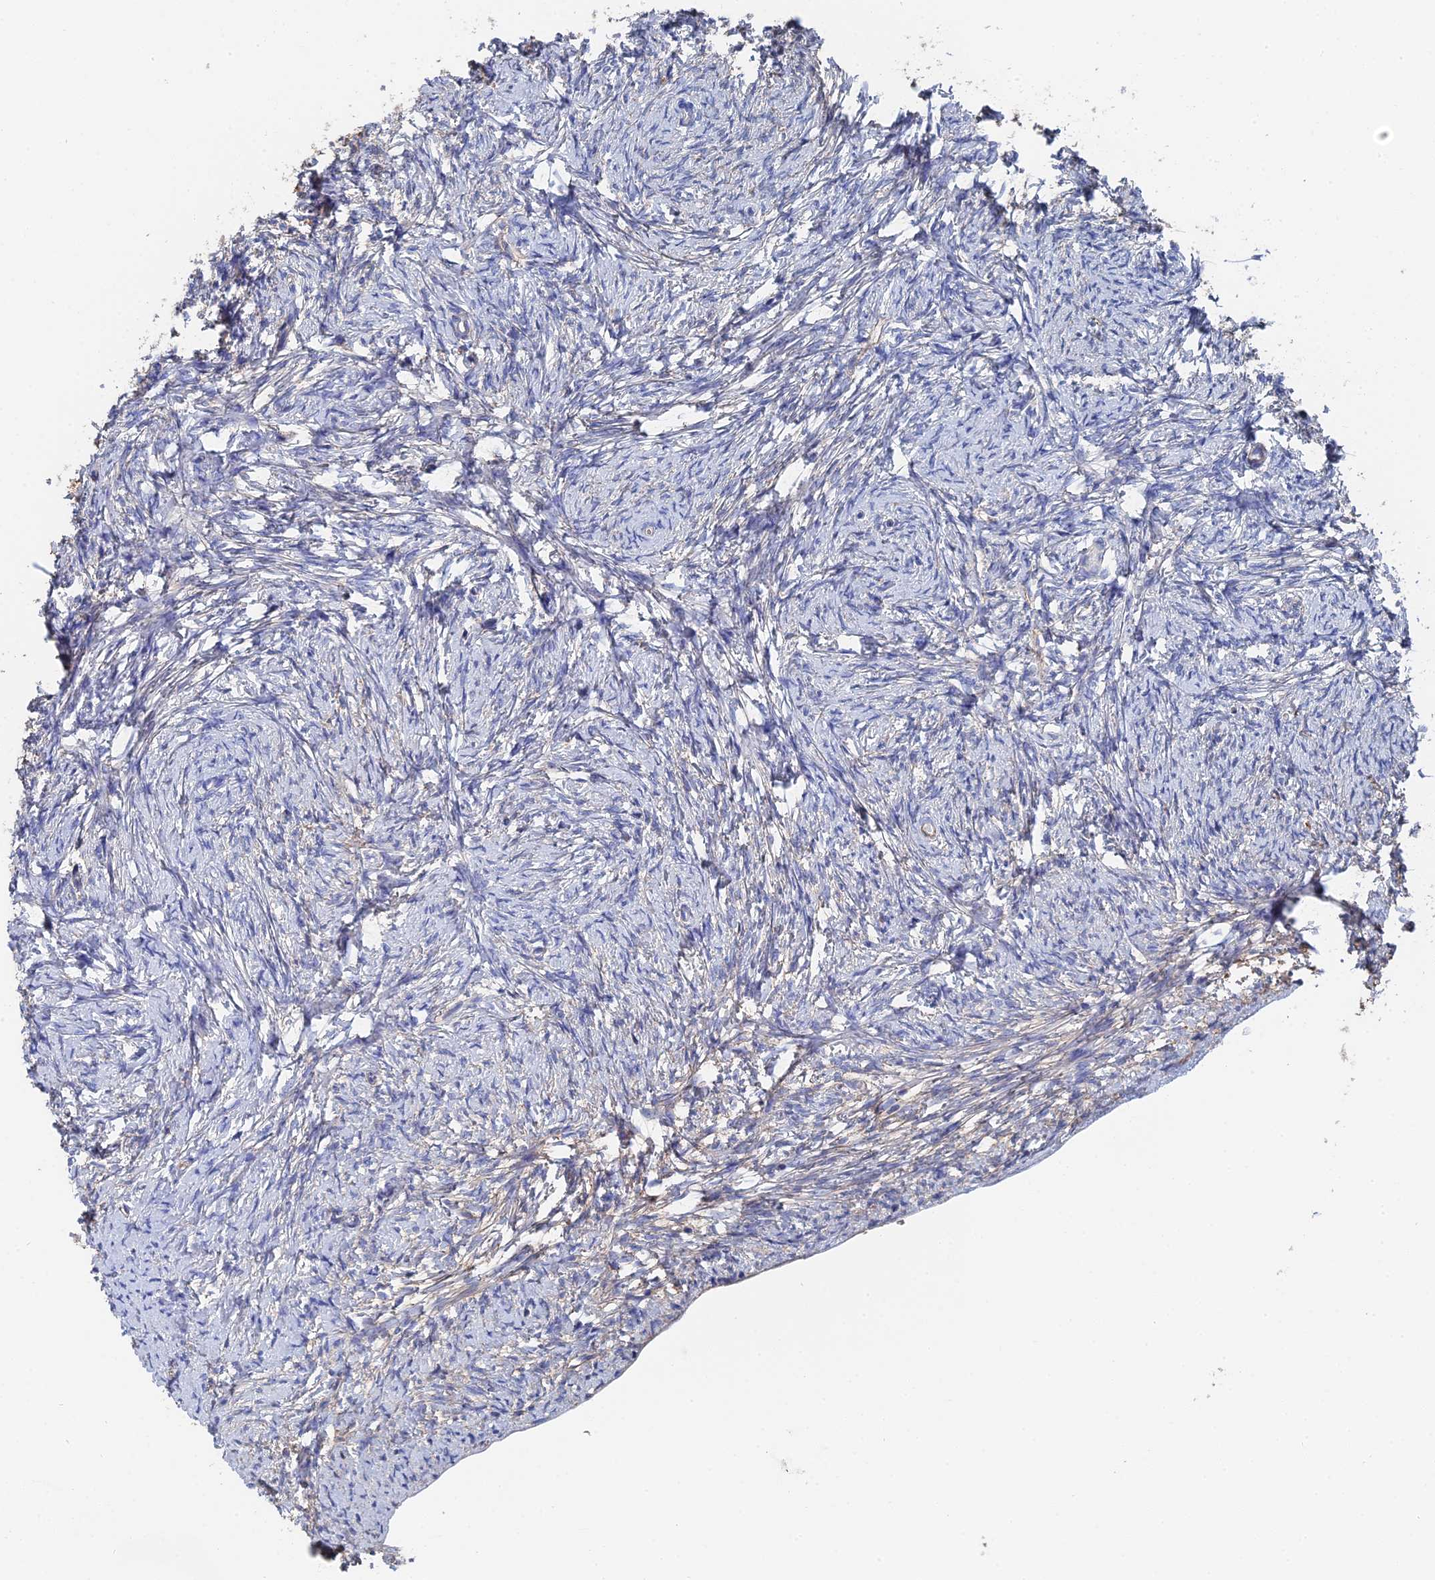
{"staining": {"intensity": "negative", "quantity": "none", "location": "none"}, "tissue": "ovary", "cell_type": "Ovarian stroma cells", "image_type": "normal", "snomed": [{"axis": "morphology", "description": "Normal tissue, NOS"}, {"axis": "topography", "description": "Ovary"}], "caption": "Ovarian stroma cells show no significant protein staining in normal ovary.", "gene": "STRA6", "patient": {"sex": "female", "age": 34}}